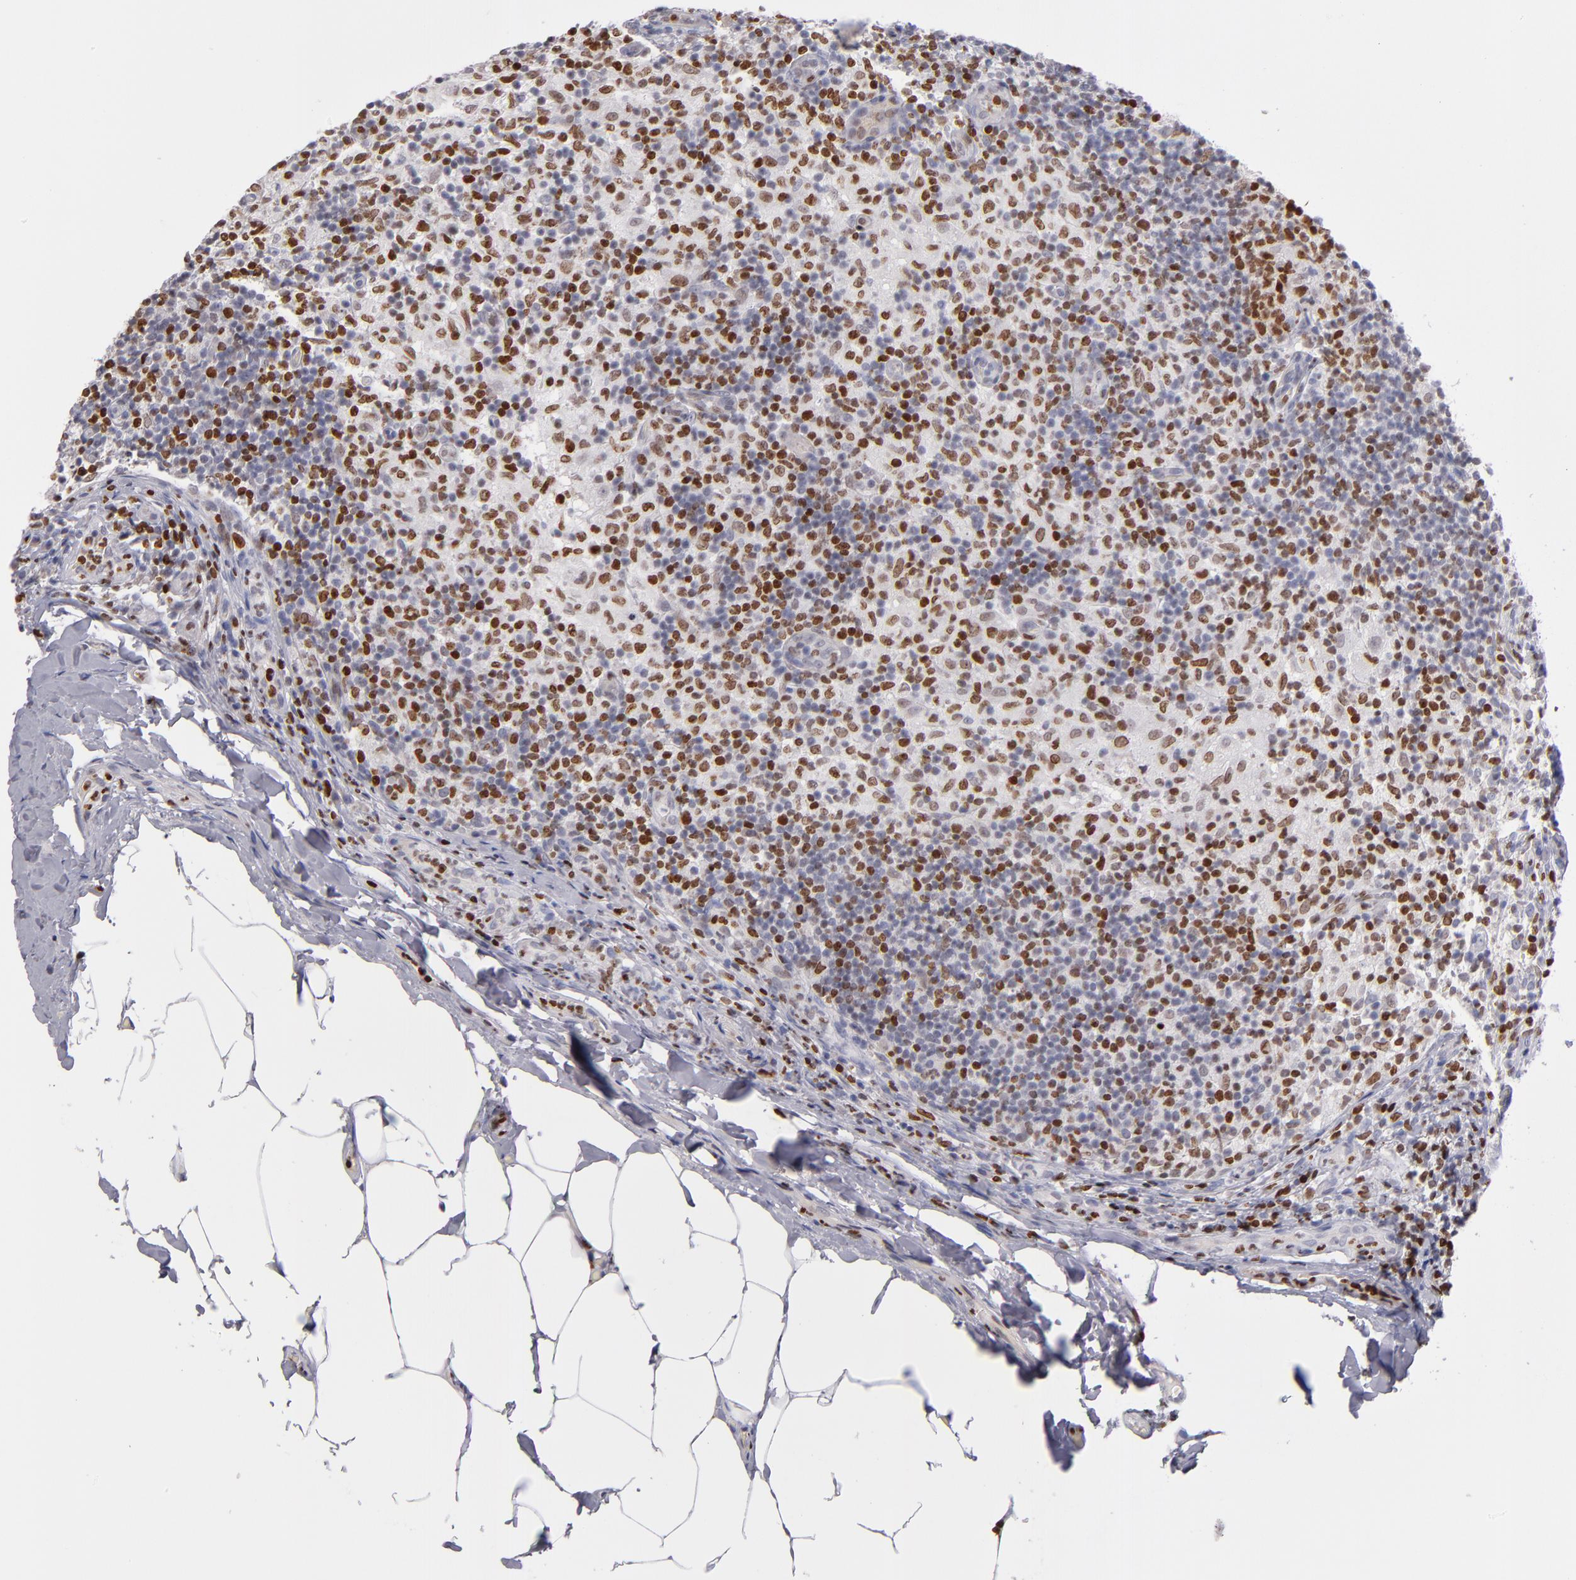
{"staining": {"intensity": "strong", "quantity": ">75%", "location": "nuclear"}, "tissue": "lymph node", "cell_type": "Germinal center cells", "image_type": "normal", "snomed": [{"axis": "morphology", "description": "Normal tissue, NOS"}, {"axis": "morphology", "description": "Inflammation, NOS"}, {"axis": "topography", "description": "Lymph node"}], "caption": "Immunohistochemical staining of benign lymph node shows high levels of strong nuclear staining in about >75% of germinal center cells. (DAB (3,3'-diaminobenzidine) = brown stain, brightfield microscopy at high magnification).", "gene": "POLA1", "patient": {"sex": "male", "age": 46}}